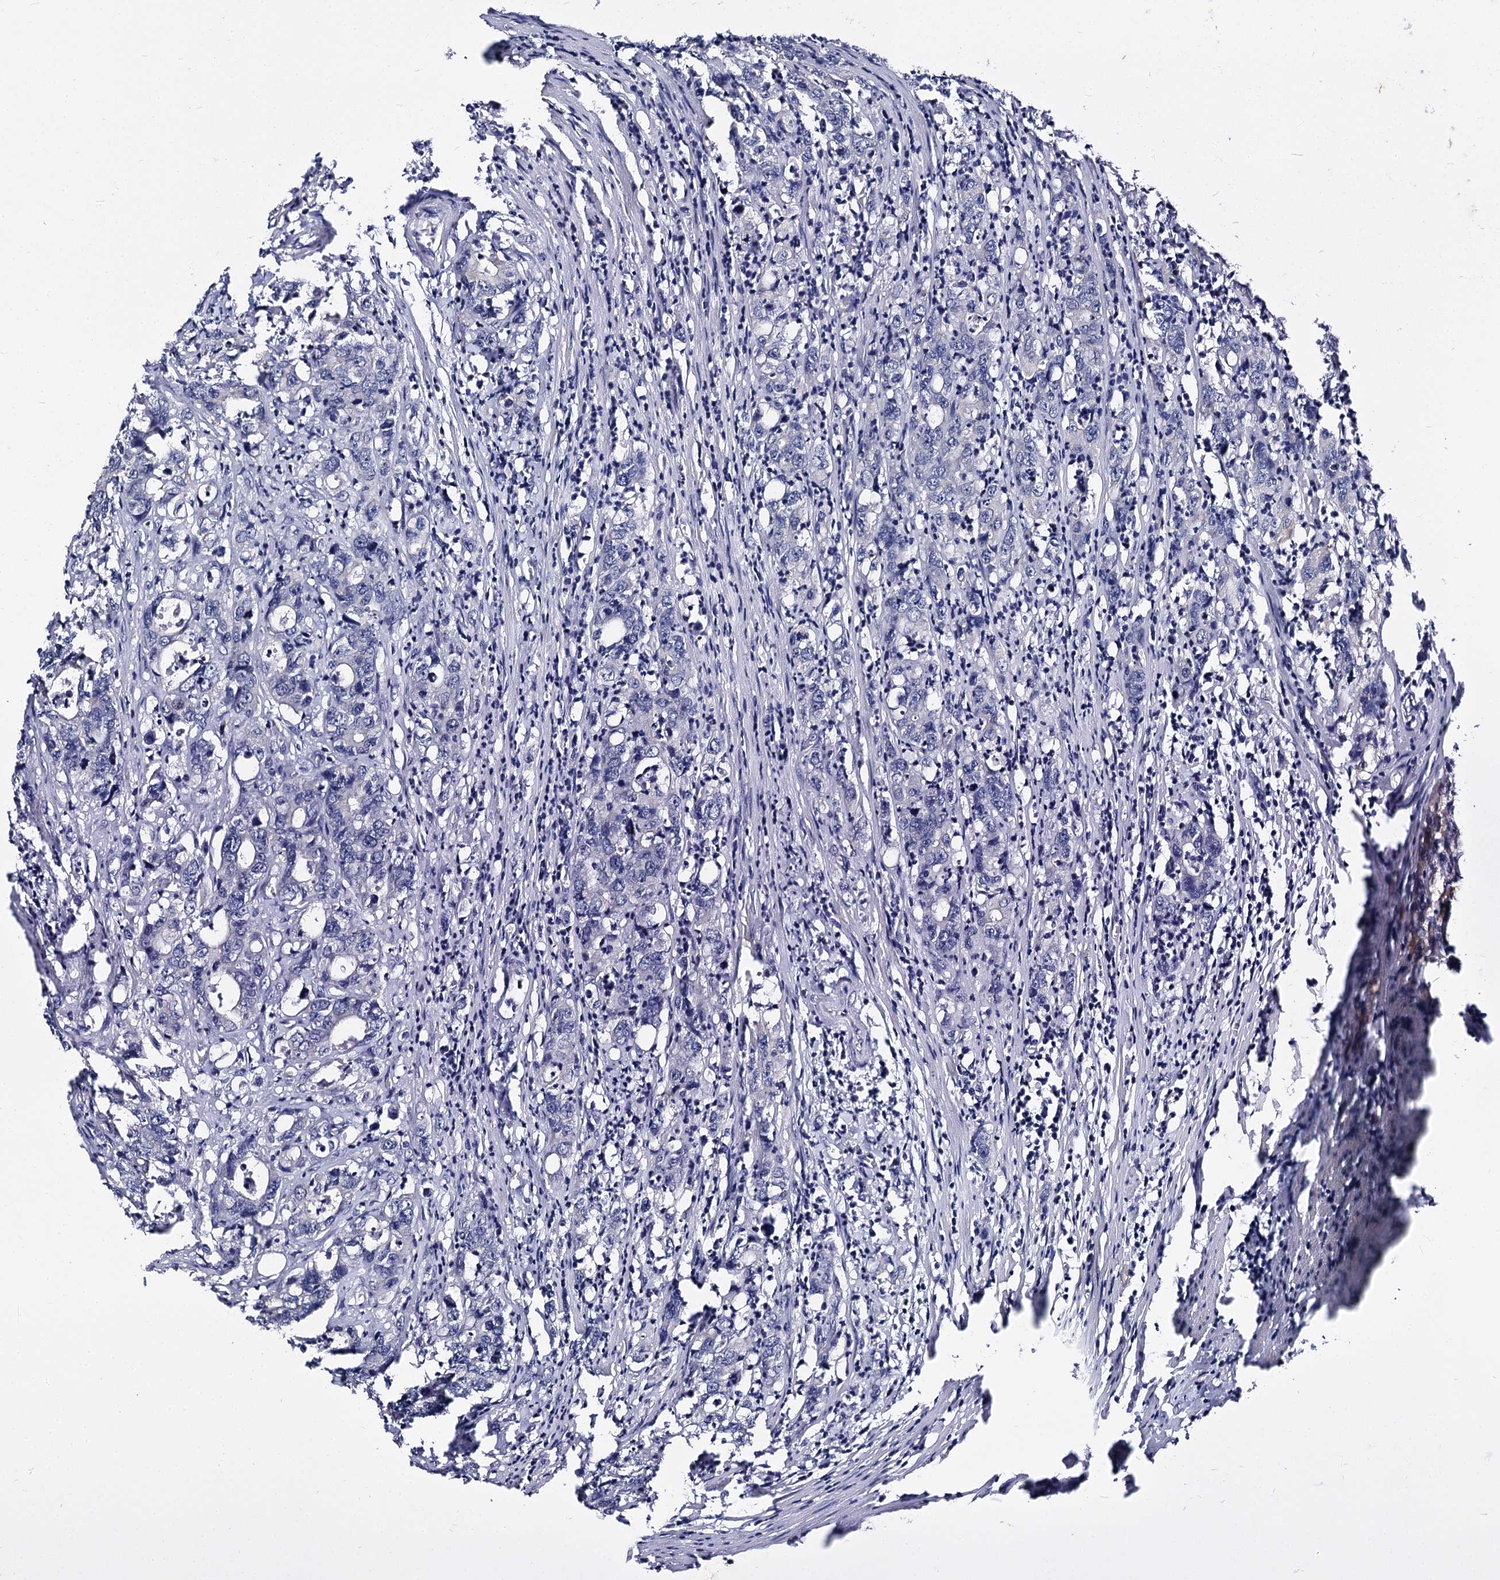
{"staining": {"intensity": "negative", "quantity": "none", "location": "none"}, "tissue": "colorectal cancer", "cell_type": "Tumor cells", "image_type": "cancer", "snomed": [{"axis": "morphology", "description": "Adenocarcinoma, NOS"}, {"axis": "topography", "description": "Colon"}], "caption": "Immunohistochemistry image of neoplastic tissue: adenocarcinoma (colorectal) stained with DAB exhibits no significant protein positivity in tumor cells.", "gene": "PANX2", "patient": {"sex": "female", "age": 75}}